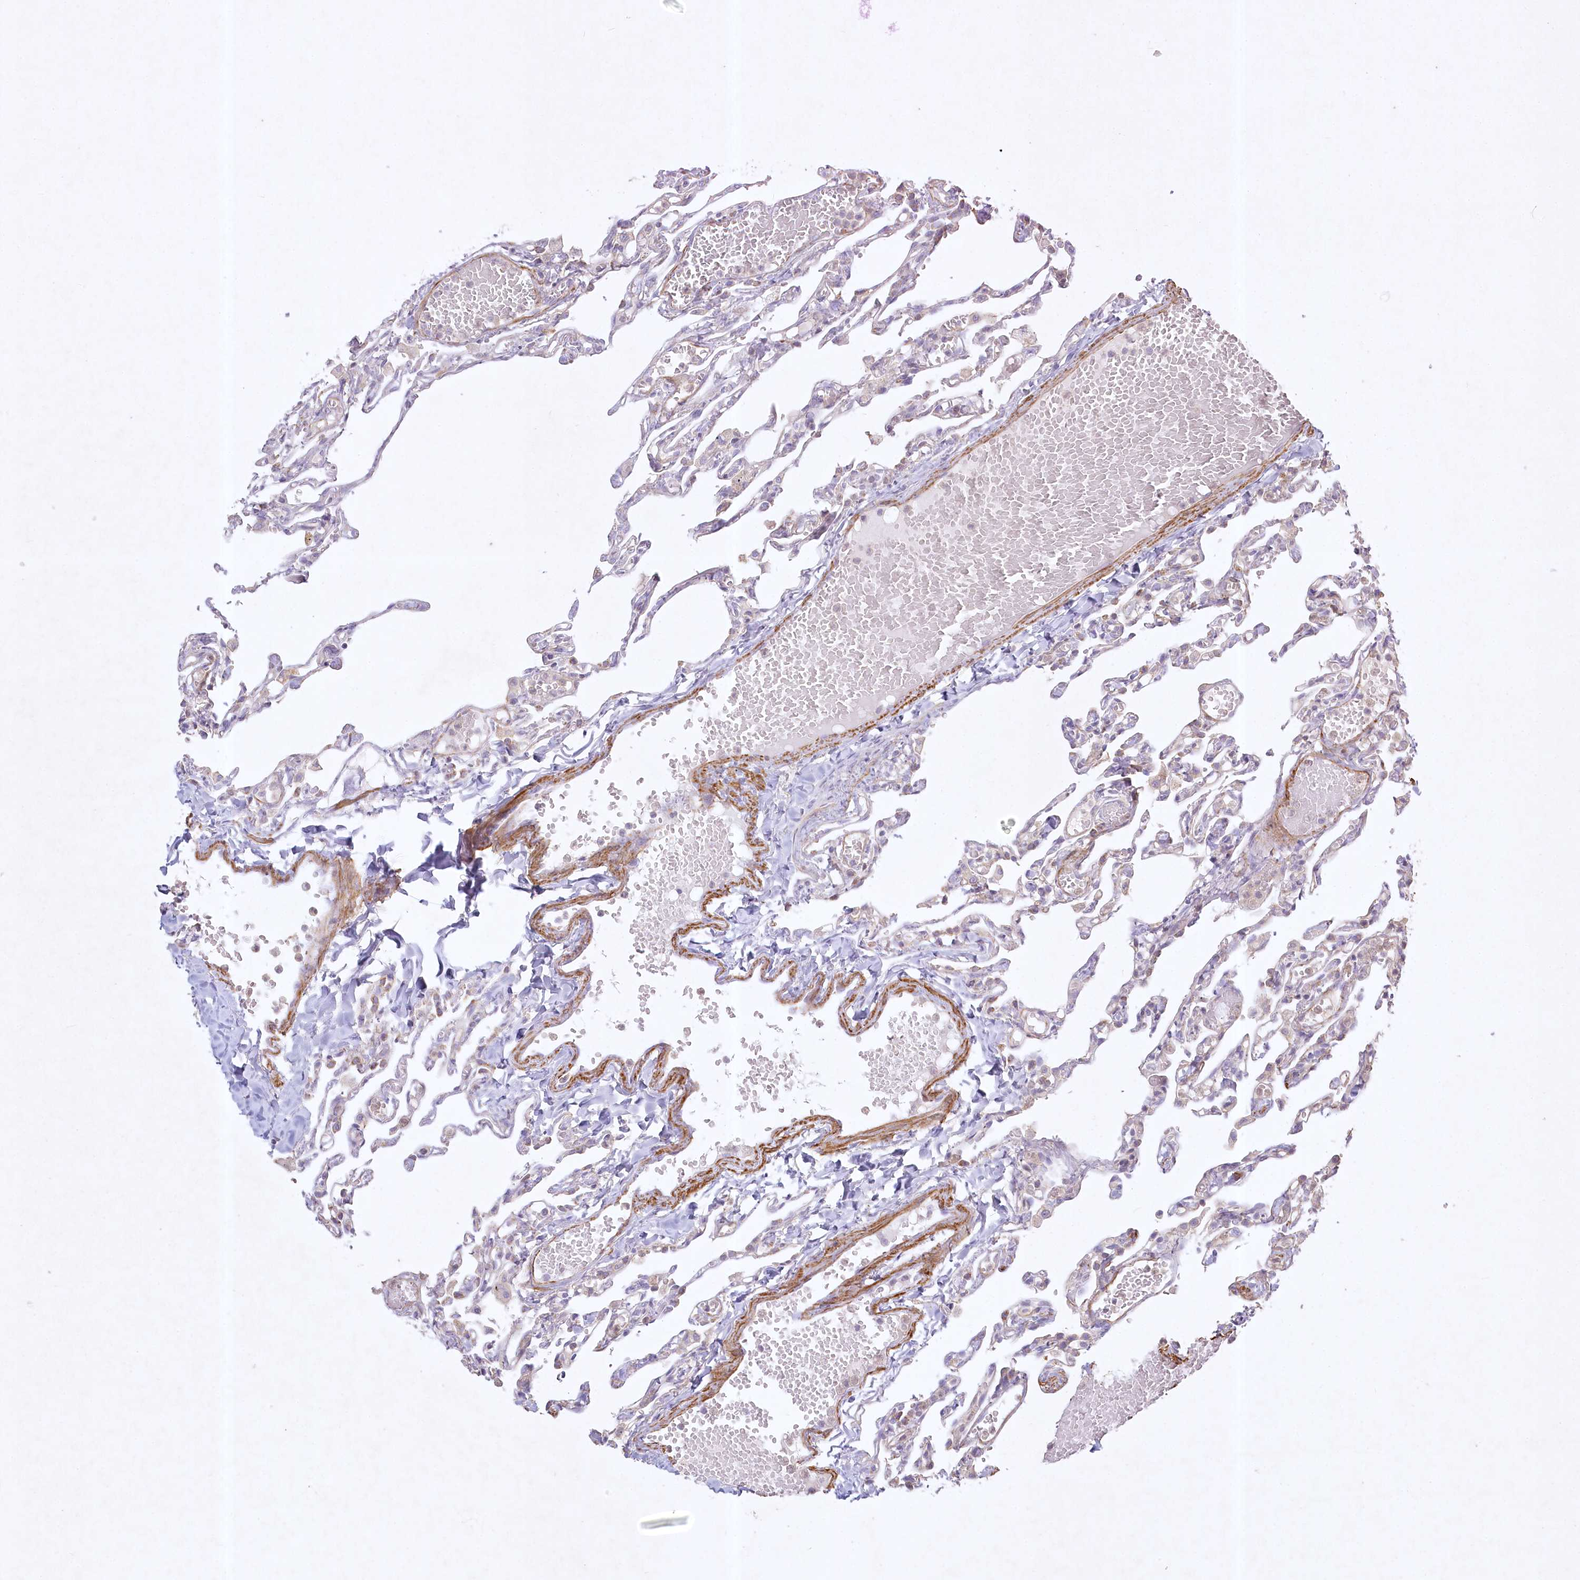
{"staining": {"intensity": "negative", "quantity": "none", "location": "none"}, "tissue": "lung", "cell_type": "Alveolar cells", "image_type": "normal", "snomed": [{"axis": "morphology", "description": "Normal tissue, NOS"}, {"axis": "topography", "description": "Lung"}], "caption": "Alveolar cells show no significant staining in normal lung. (DAB (3,3'-diaminobenzidine) immunohistochemistry with hematoxylin counter stain).", "gene": "INPP4B", "patient": {"sex": "male", "age": 21}}